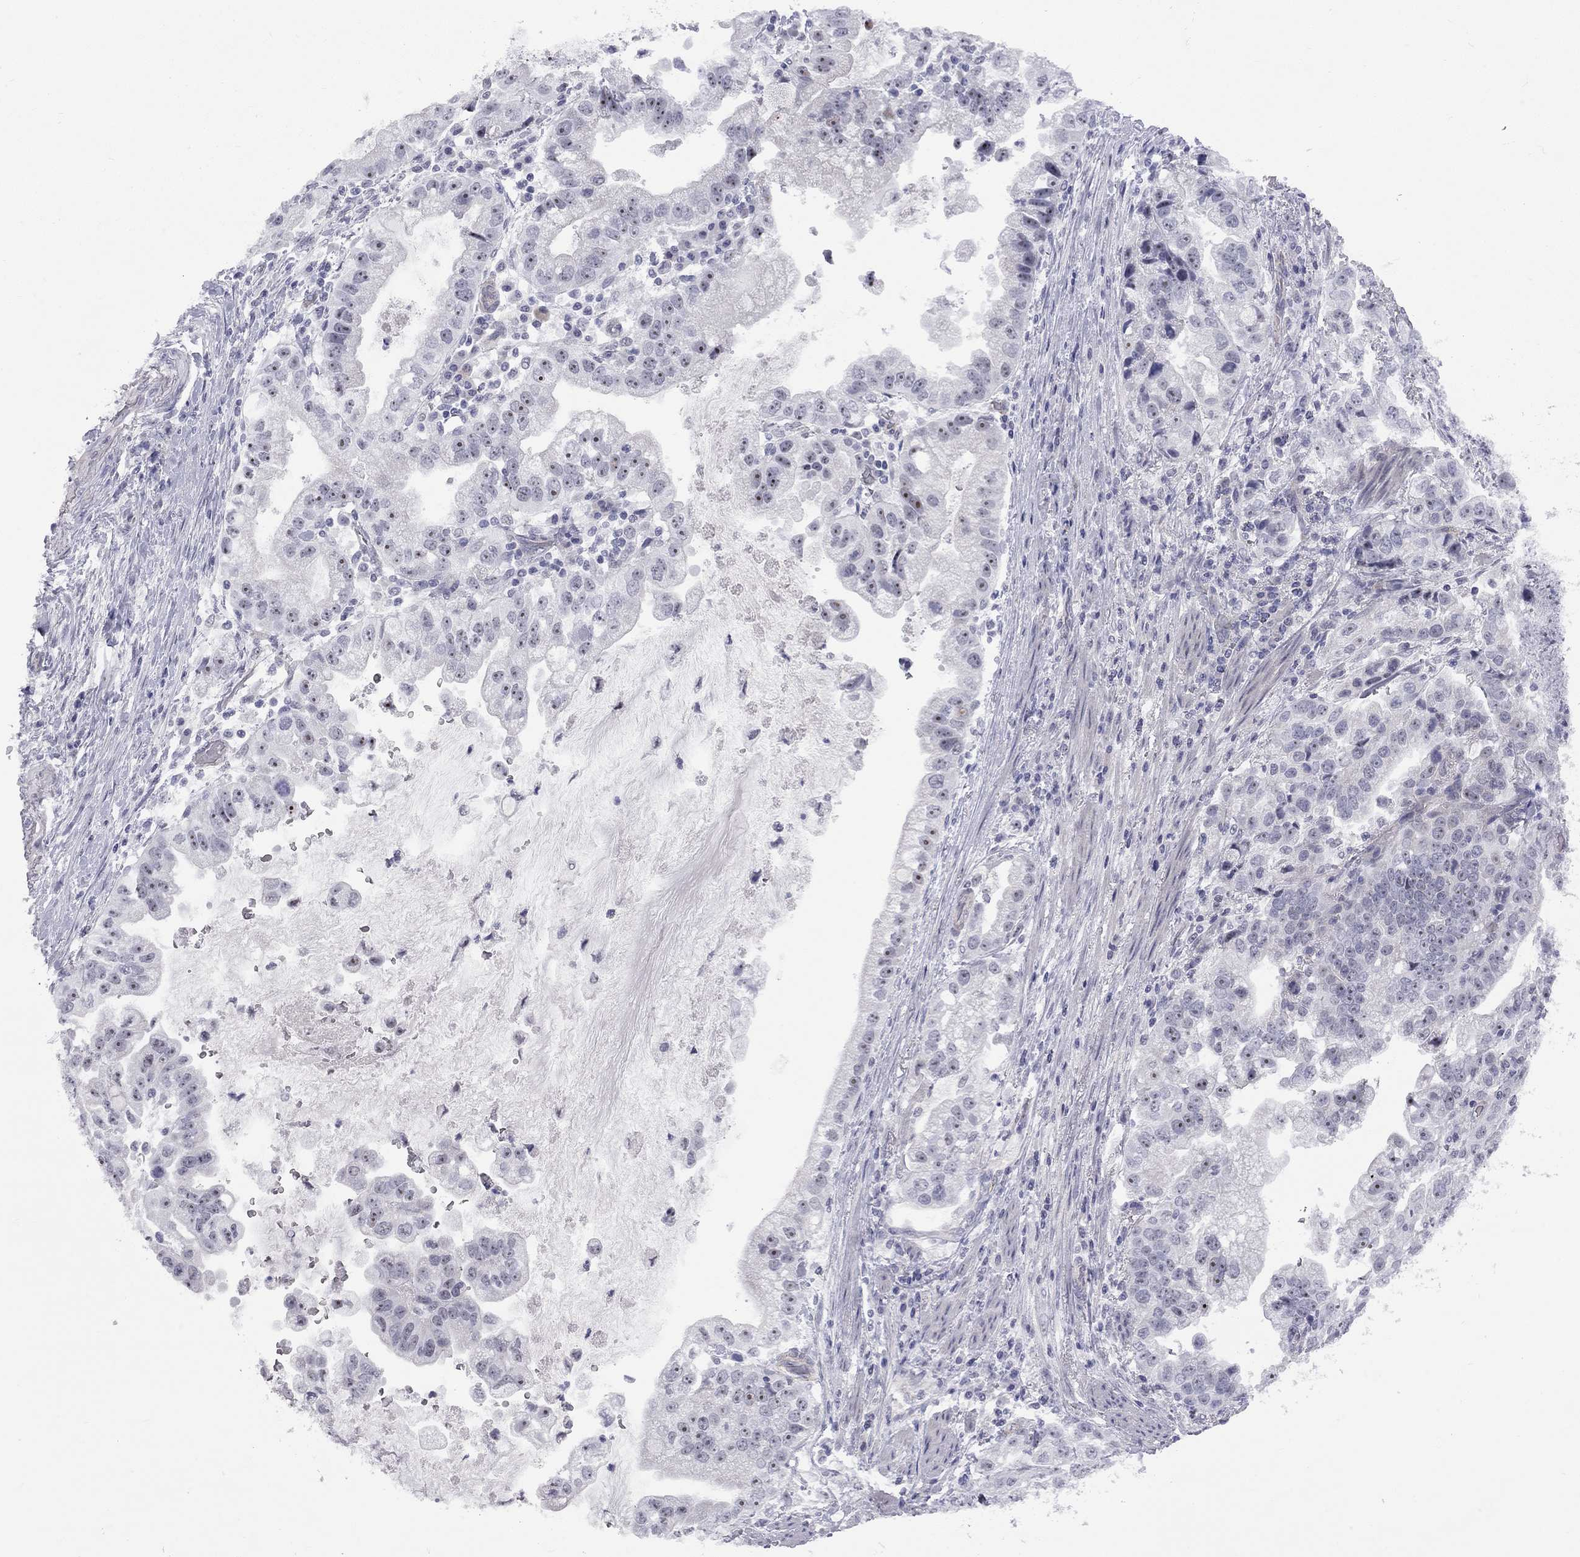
{"staining": {"intensity": "moderate", "quantity": "<25%", "location": "nuclear"}, "tissue": "stomach cancer", "cell_type": "Tumor cells", "image_type": "cancer", "snomed": [{"axis": "morphology", "description": "Adenocarcinoma, NOS"}, {"axis": "topography", "description": "Stomach"}], "caption": "A micrograph of stomach adenocarcinoma stained for a protein demonstrates moderate nuclear brown staining in tumor cells.", "gene": "GSG1L", "patient": {"sex": "male", "age": 59}}